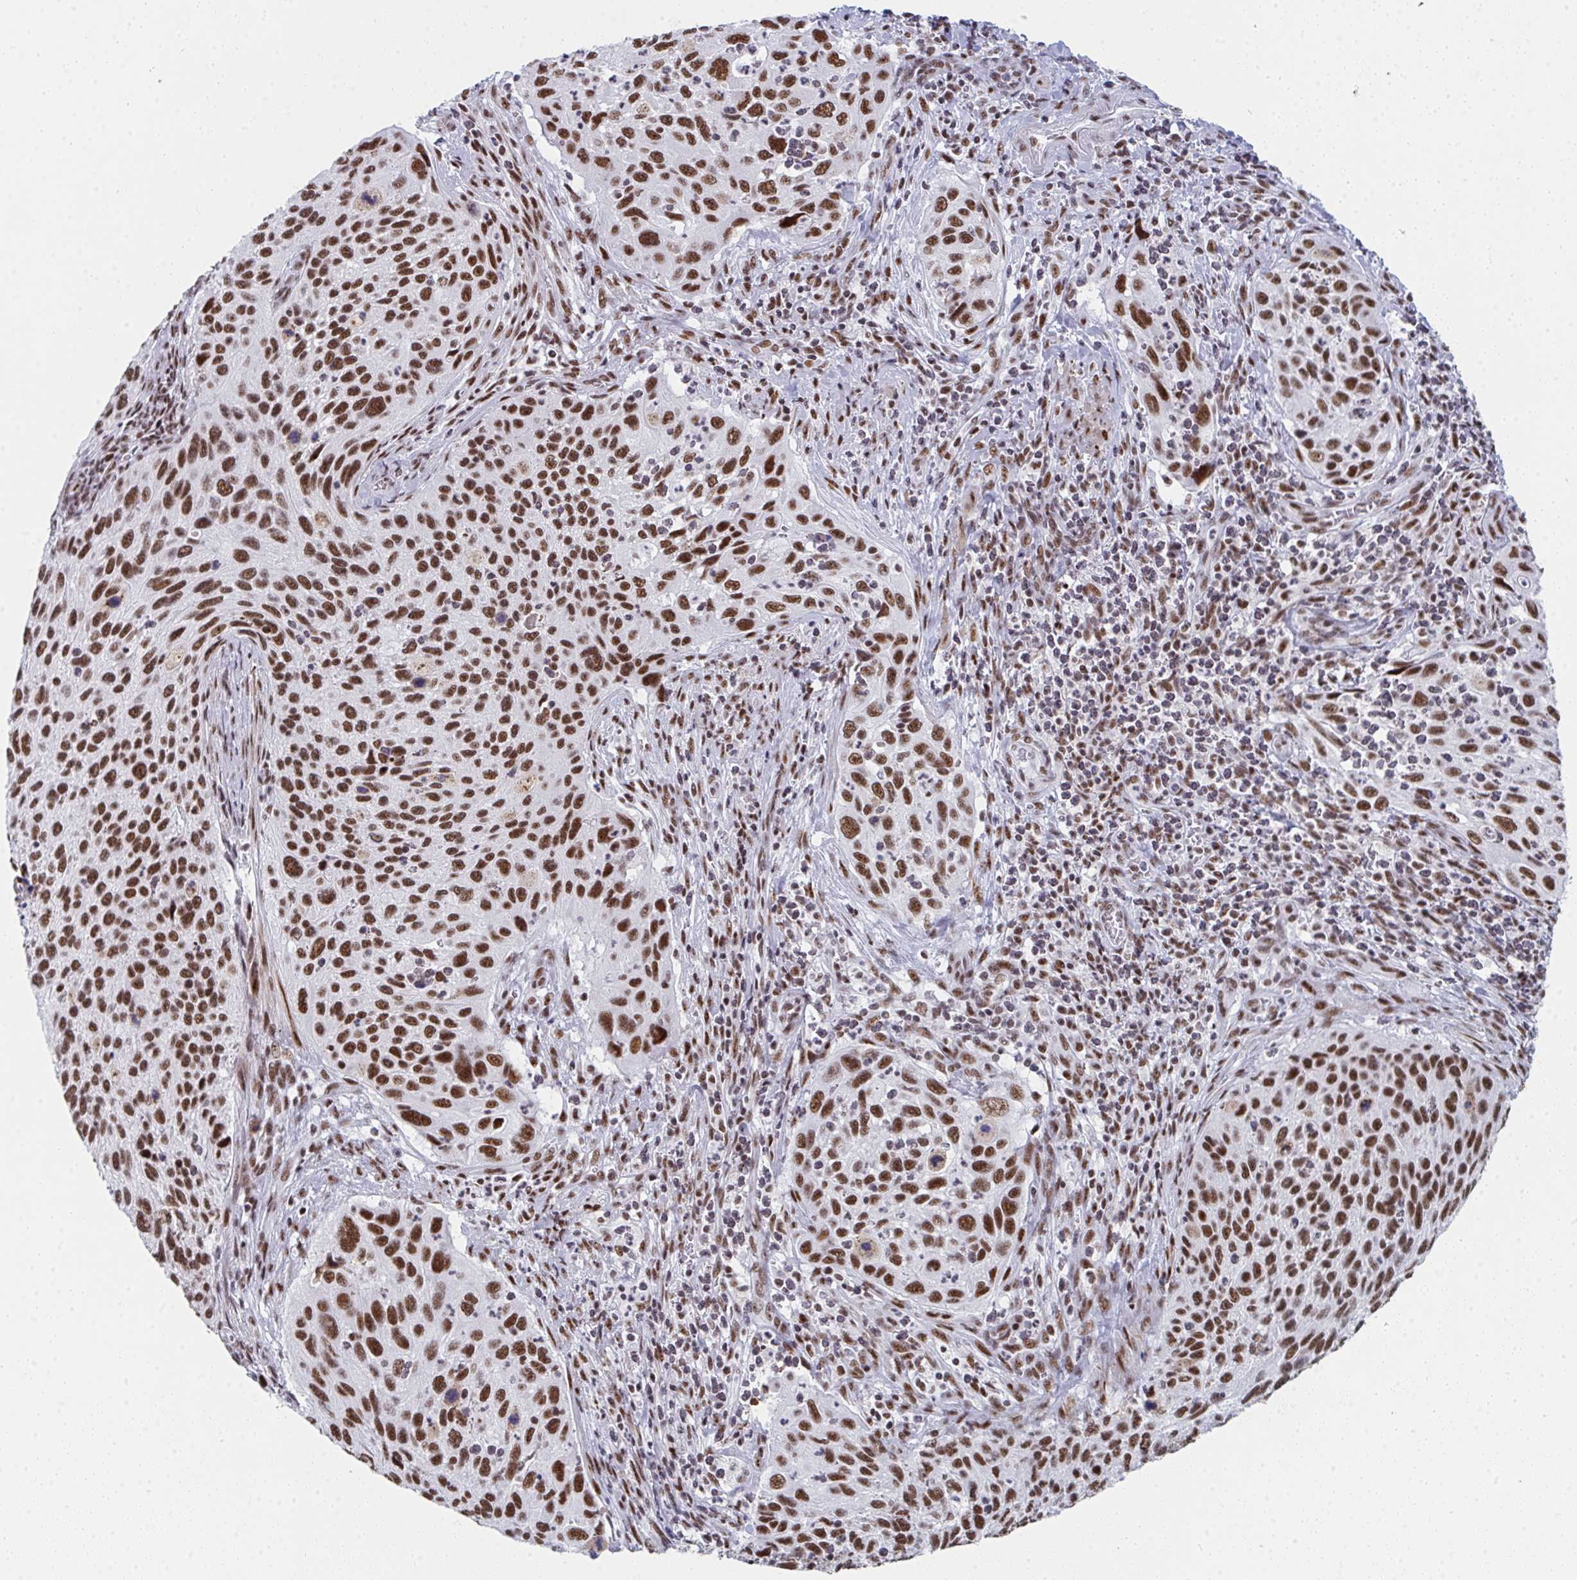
{"staining": {"intensity": "moderate", "quantity": ">75%", "location": "nuclear"}, "tissue": "cervical cancer", "cell_type": "Tumor cells", "image_type": "cancer", "snomed": [{"axis": "morphology", "description": "Squamous cell carcinoma, NOS"}, {"axis": "topography", "description": "Cervix"}], "caption": "Tumor cells show medium levels of moderate nuclear expression in approximately >75% of cells in squamous cell carcinoma (cervical).", "gene": "SNRNP70", "patient": {"sex": "female", "age": 70}}